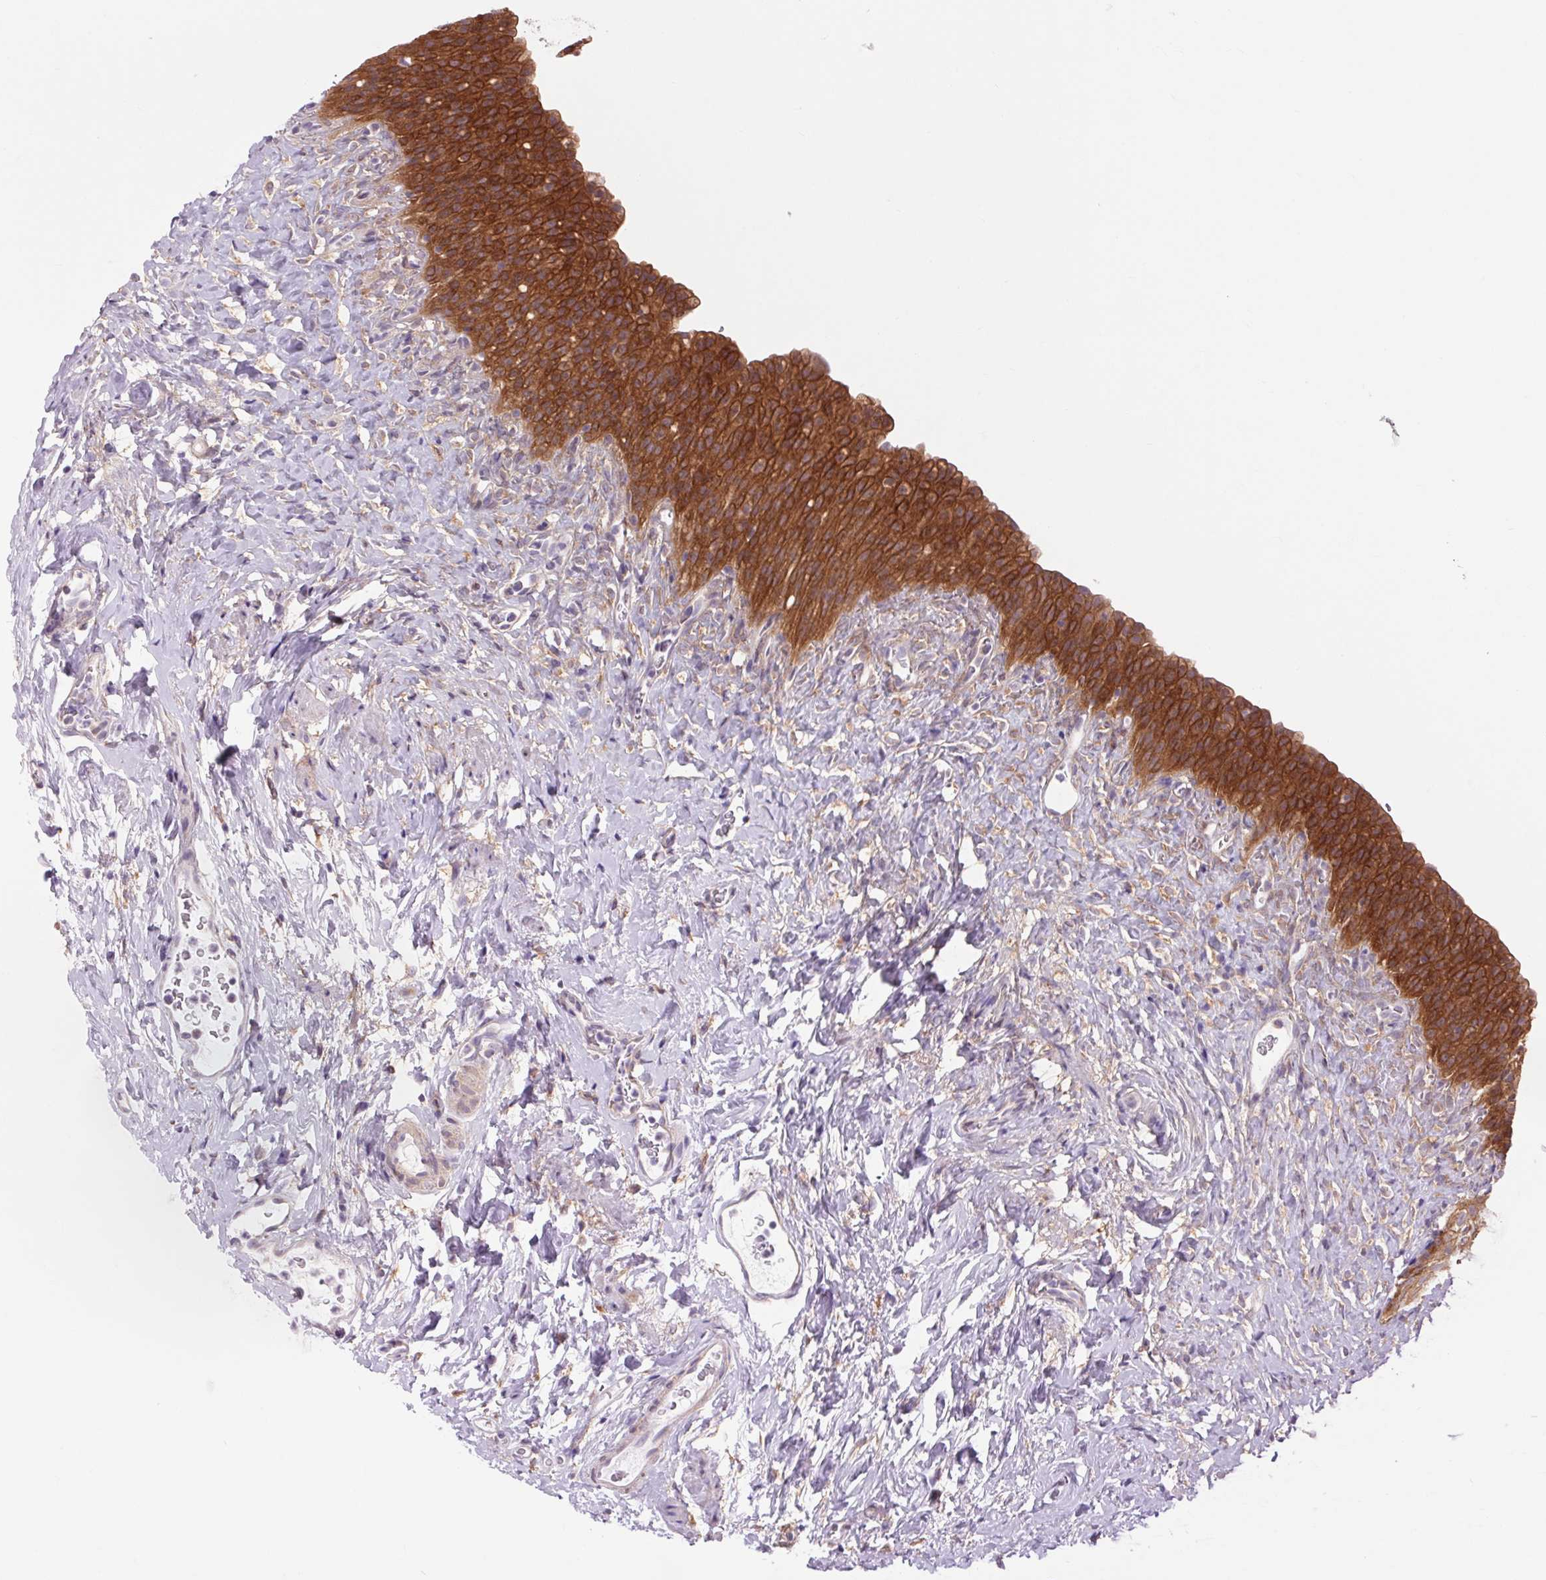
{"staining": {"intensity": "strong", "quantity": ">75%", "location": "cytoplasmic/membranous"}, "tissue": "urinary bladder", "cell_type": "Urothelial cells", "image_type": "normal", "snomed": [{"axis": "morphology", "description": "Normal tissue, NOS"}, {"axis": "topography", "description": "Urinary bladder"}, {"axis": "topography", "description": "Prostate"}], "caption": "Immunohistochemical staining of unremarkable human urinary bladder exhibits >75% levels of strong cytoplasmic/membranous protein expression in about >75% of urothelial cells. (DAB (3,3'-diaminobenzidine) IHC with brightfield microscopy, high magnification).", "gene": "SOWAHC", "patient": {"sex": "male", "age": 76}}